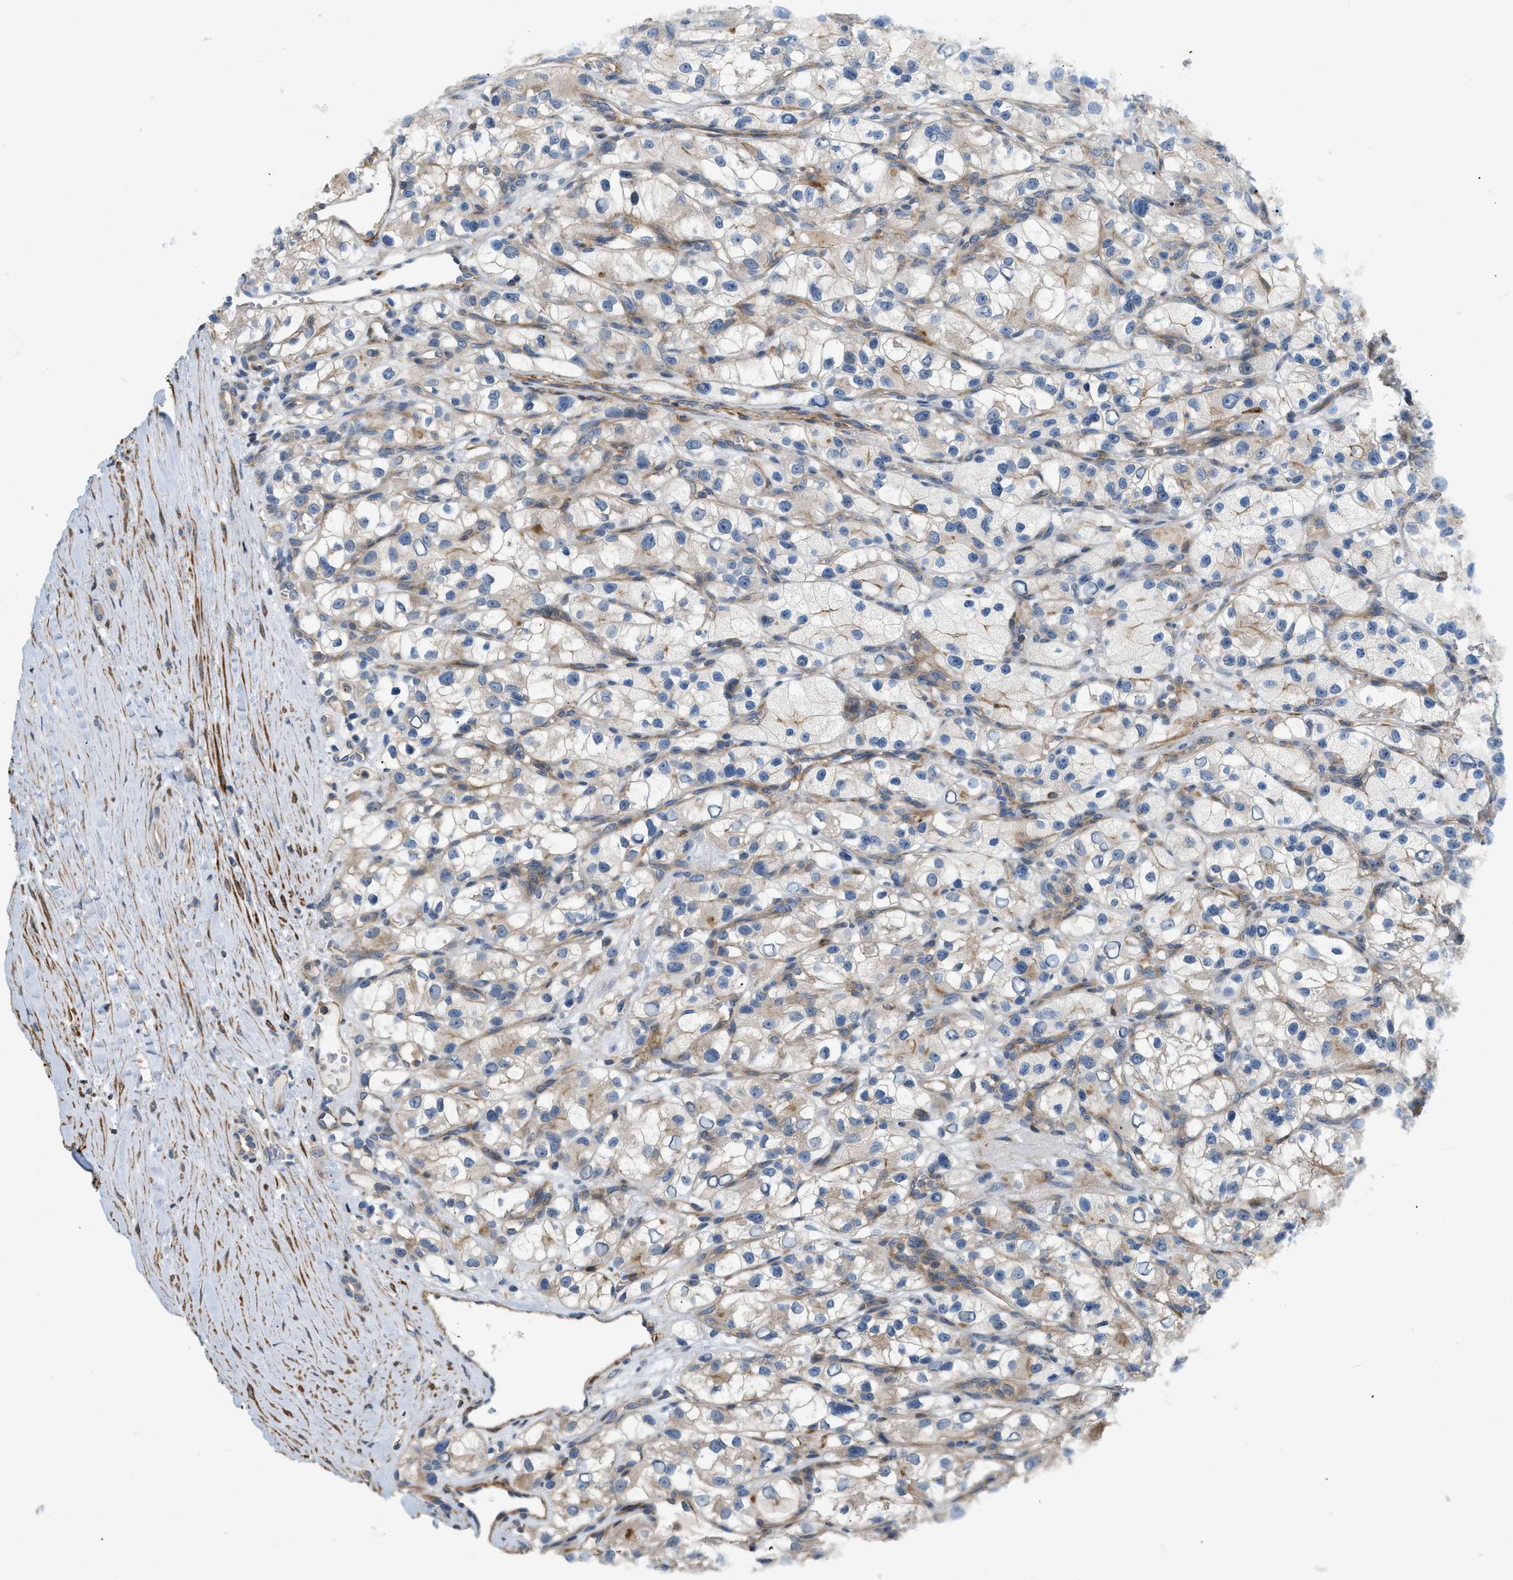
{"staining": {"intensity": "moderate", "quantity": "<25%", "location": "cytoplasmic/membranous"}, "tissue": "renal cancer", "cell_type": "Tumor cells", "image_type": "cancer", "snomed": [{"axis": "morphology", "description": "Adenocarcinoma, NOS"}, {"axis": "topography", "description": "Kidney"}], "caption": "Renal cancer stained with a brown dye reveals moderate cytoplasmic/membranous positive expression in about <25% of tumor cells.", "gene": "BTN3A2", "patient": {"sex": "female", "age": 57}}